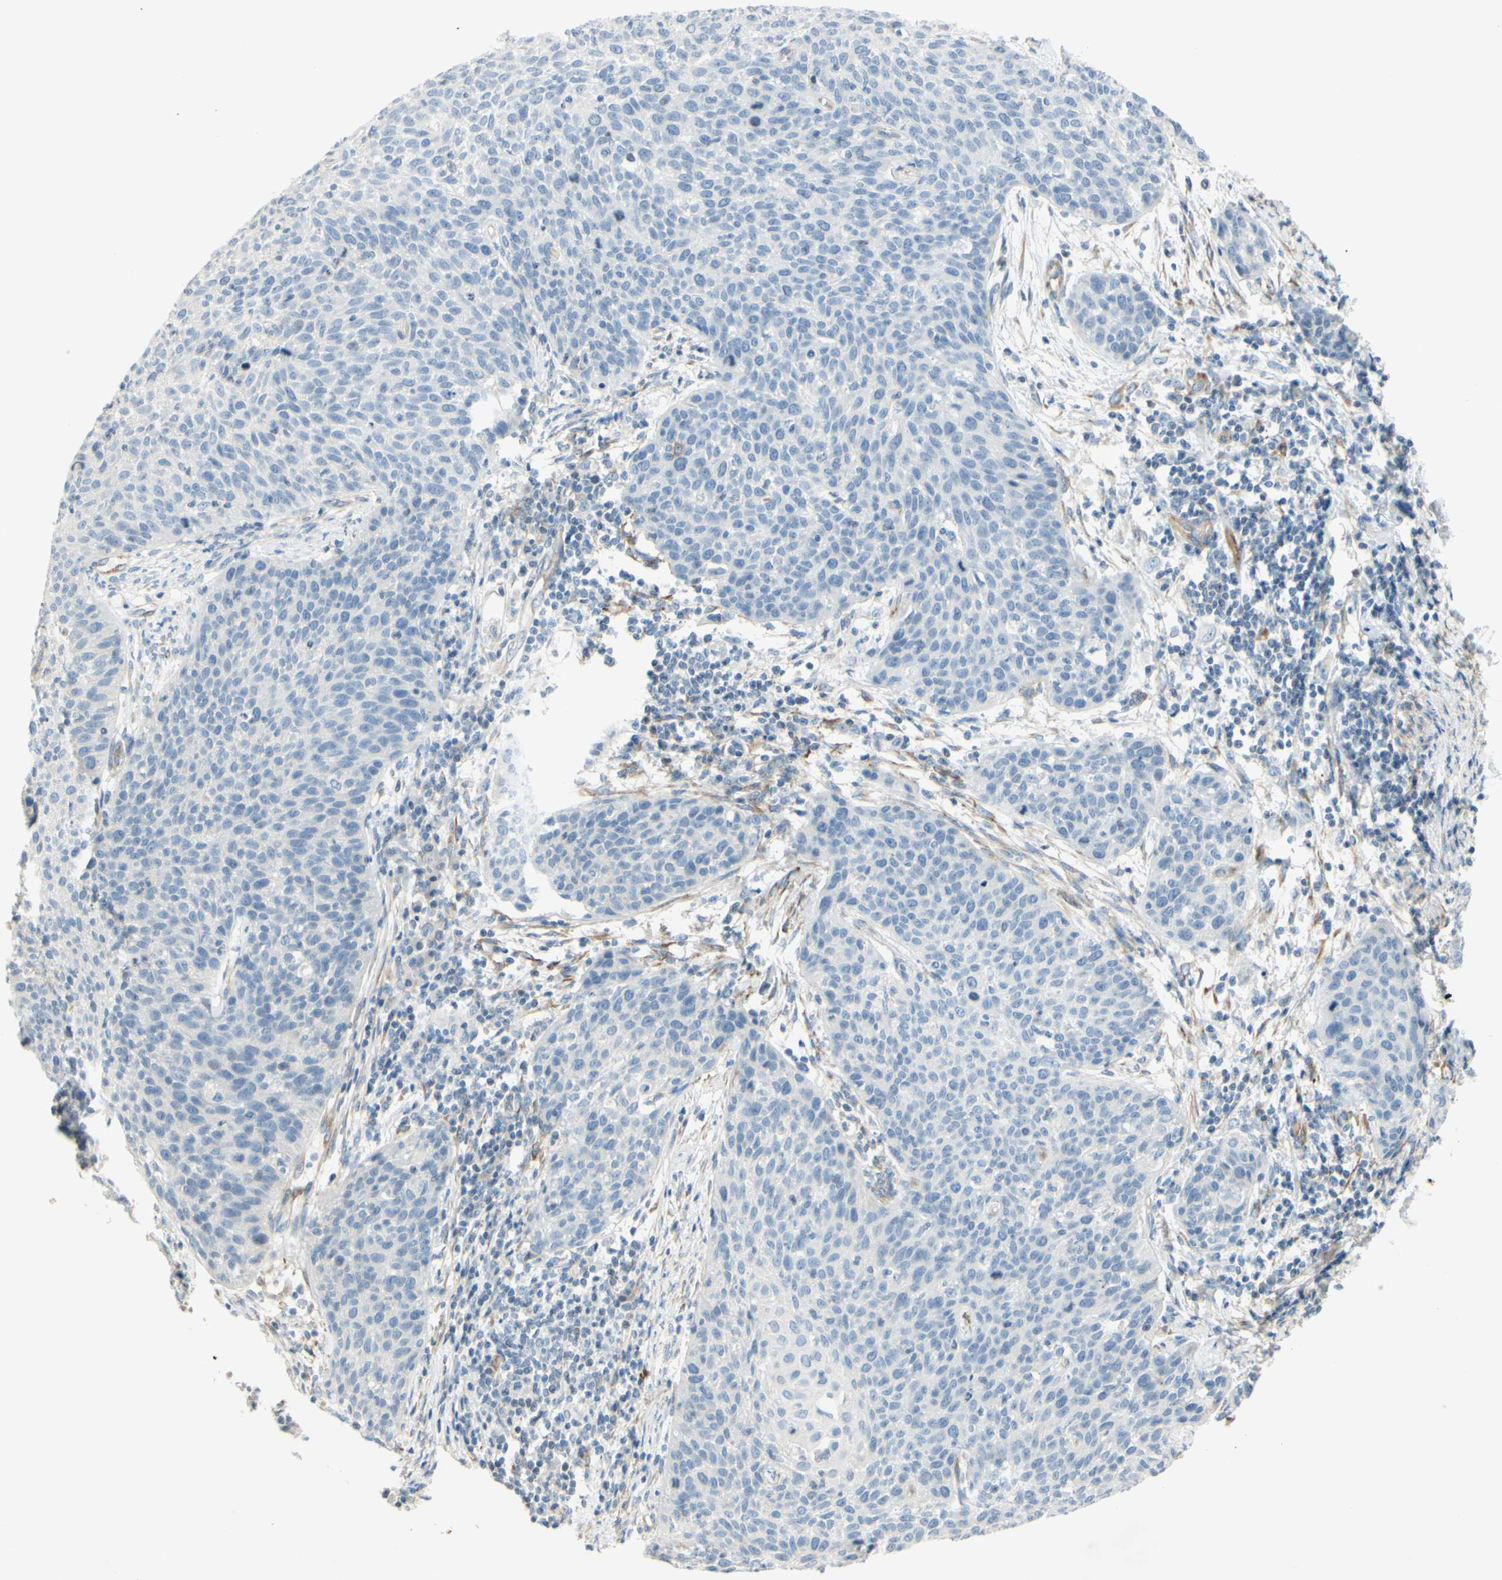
{"staining": {"intensity": "negative", "quantity": "none", "location": "none"}, "tissue": "cervical cancer", "cell_type": "Tumor cells", "image_type": "cancer", "snomed": [{"axis": "morphology", "description": "Squamous cell carcinoma, NOS"}, {"axis": "topography", "description": "Cervix"}], "caption": "This is an IHC photomicrograph of human cervical cancer. There is no staining in tumor cells.", "gene": "MAP1B", "patient": {"sex": "female", "age": 38}}